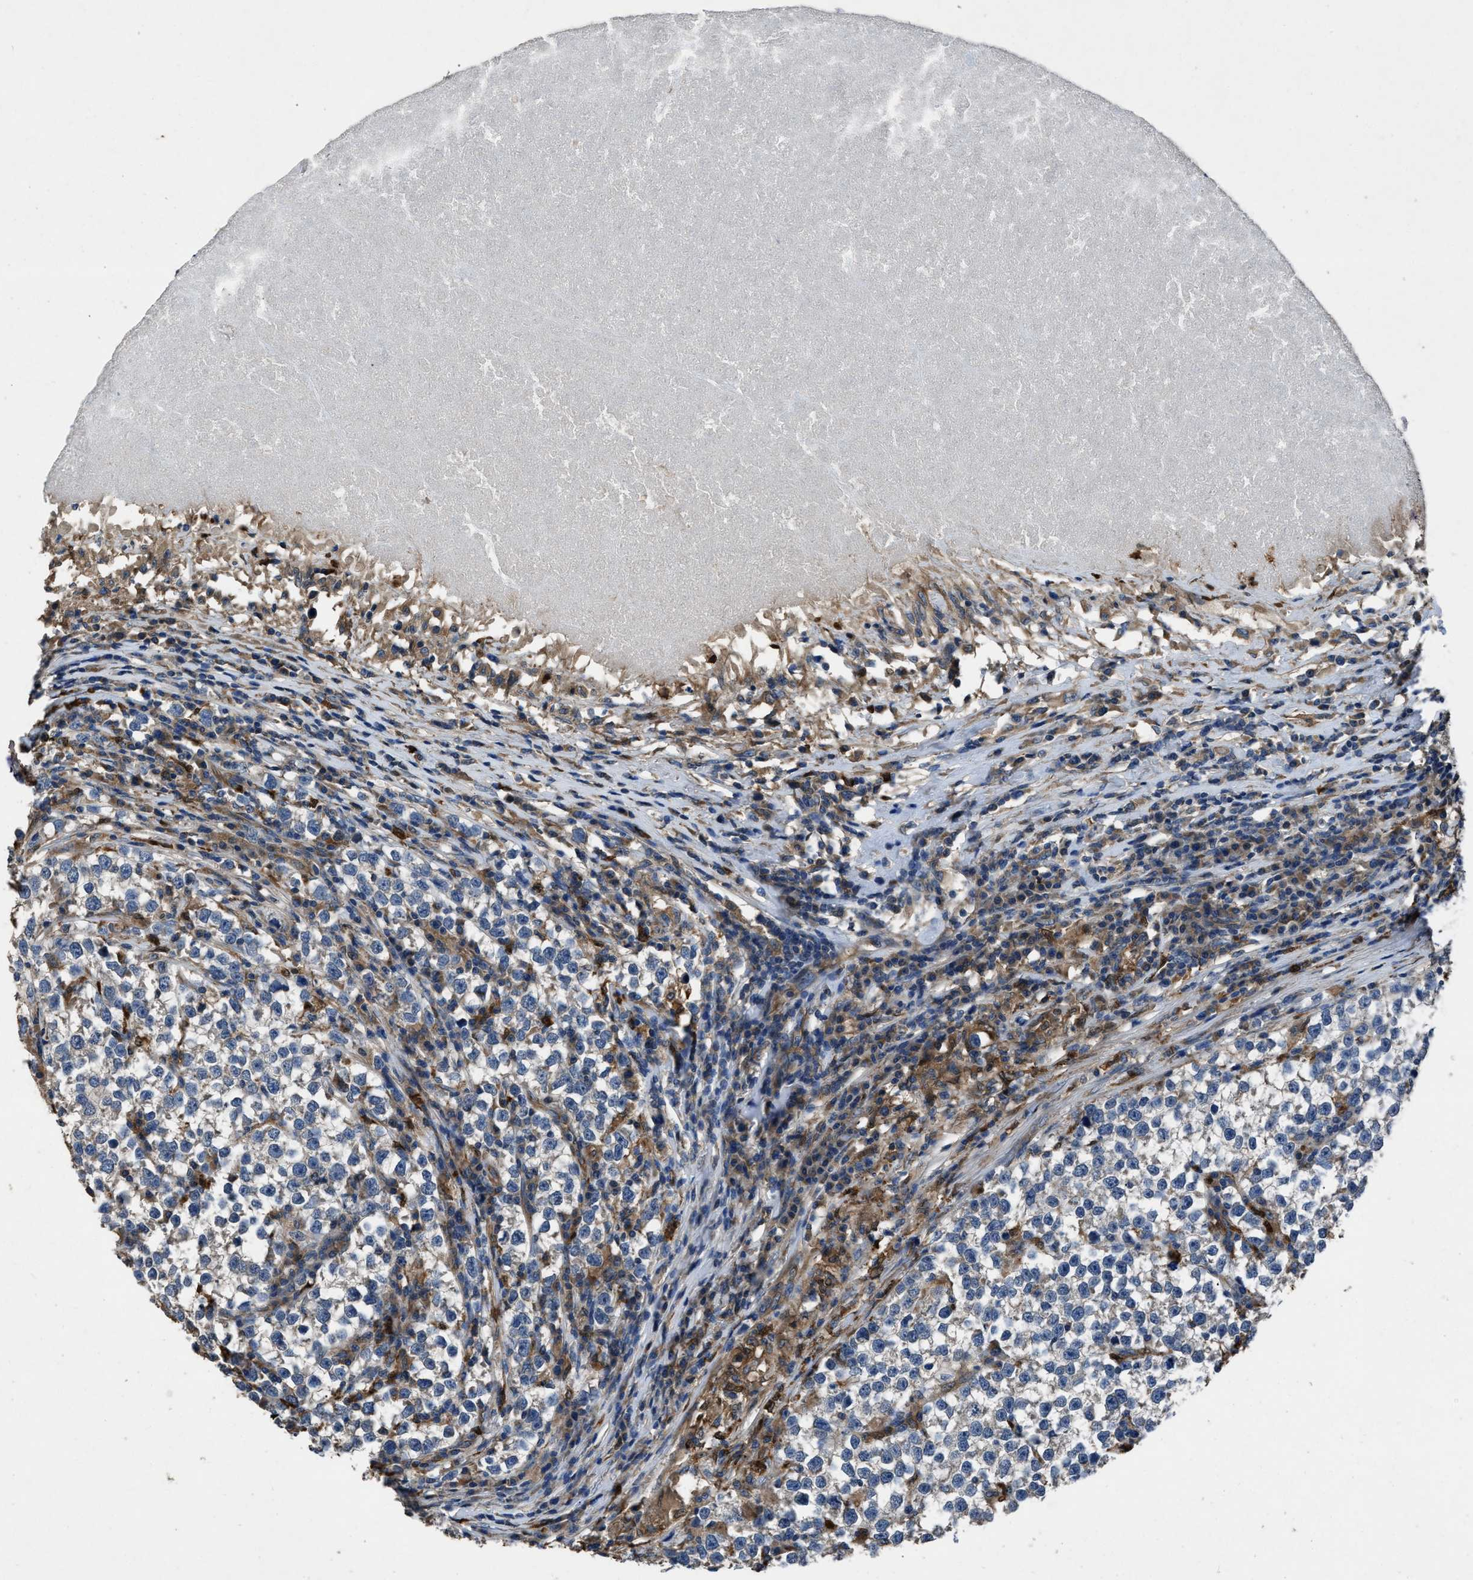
{"staining": {"intensity": "negative", "quantity": "none", "location": "none"}, "tissue": "testis cancer", "cell_type": "Tumor cells", "image_type": "cancer", "snomed": [{"axis": "morphology", "description": "Normal tissue, NOS"}, {"axis": "morphology", "description": "Seminoma, NOS"}, {"axis": "topography", "description": "Testis"}], "caption": "There is no significant positivity in tumor cells of testis cancer (seminoma).", "gene": "ANGPT1", "patient": {"sex": "male", "age": 43}}